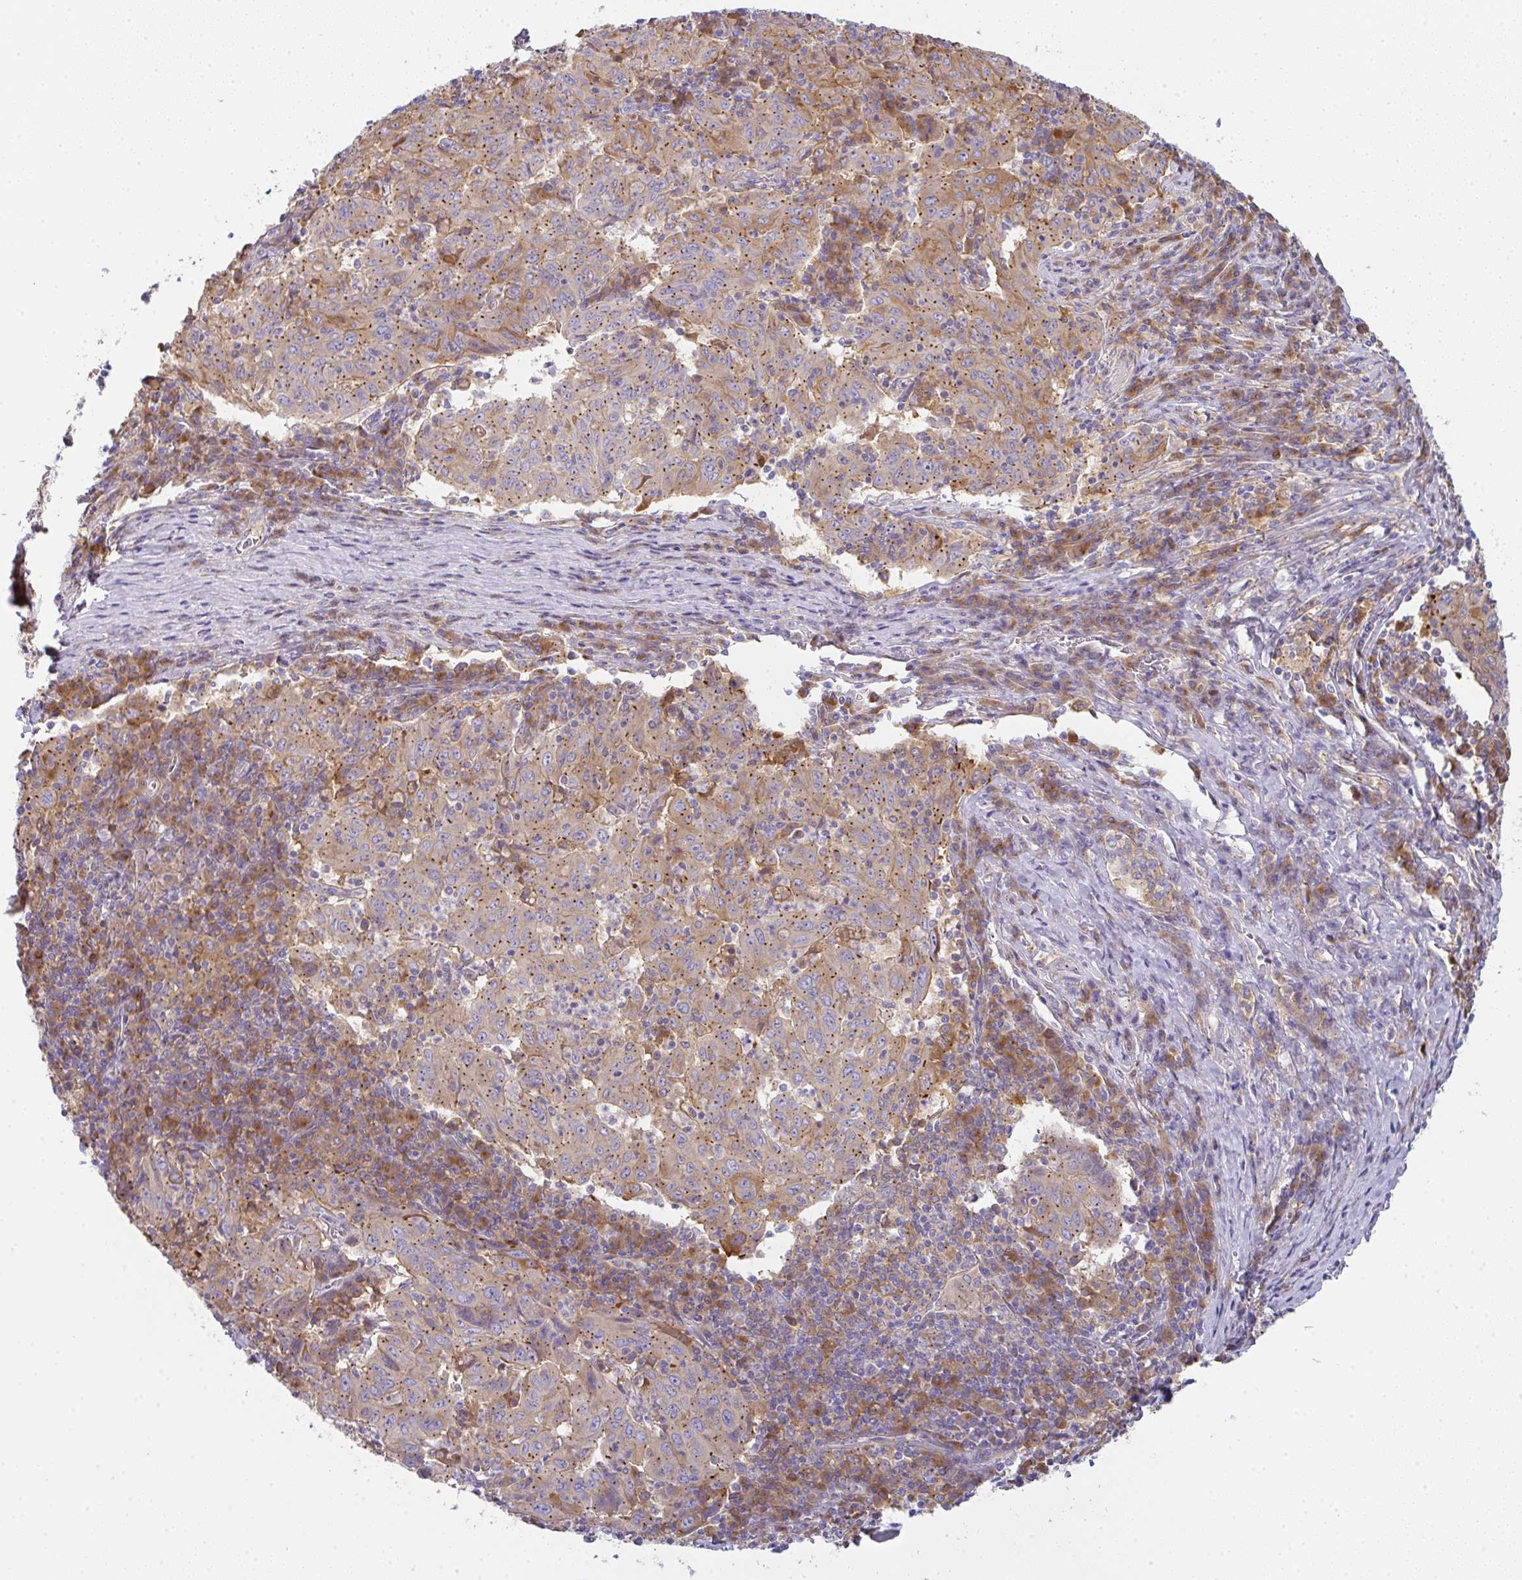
{"staining": {"intensity": "weak", "quantity": ">75%", "location": "cytoplasmic/membranous"}, "tissue": "pancreatic cancer", "cell_type": "Tumor cells", "image_type": "cancer", "snomed": [{"axis": "morphology", "description": "Adenocarcinoma, NOS"}, {"axis": "topography", "description": "Pancreas"}], "caption": "This is an image of IHC staining of pancreatic cancer, which shows weak staining in the cytoplasmic/membranous of tumor cells.", "gene": "SNX5", "patient": {"sex": "male", "age": 63}}